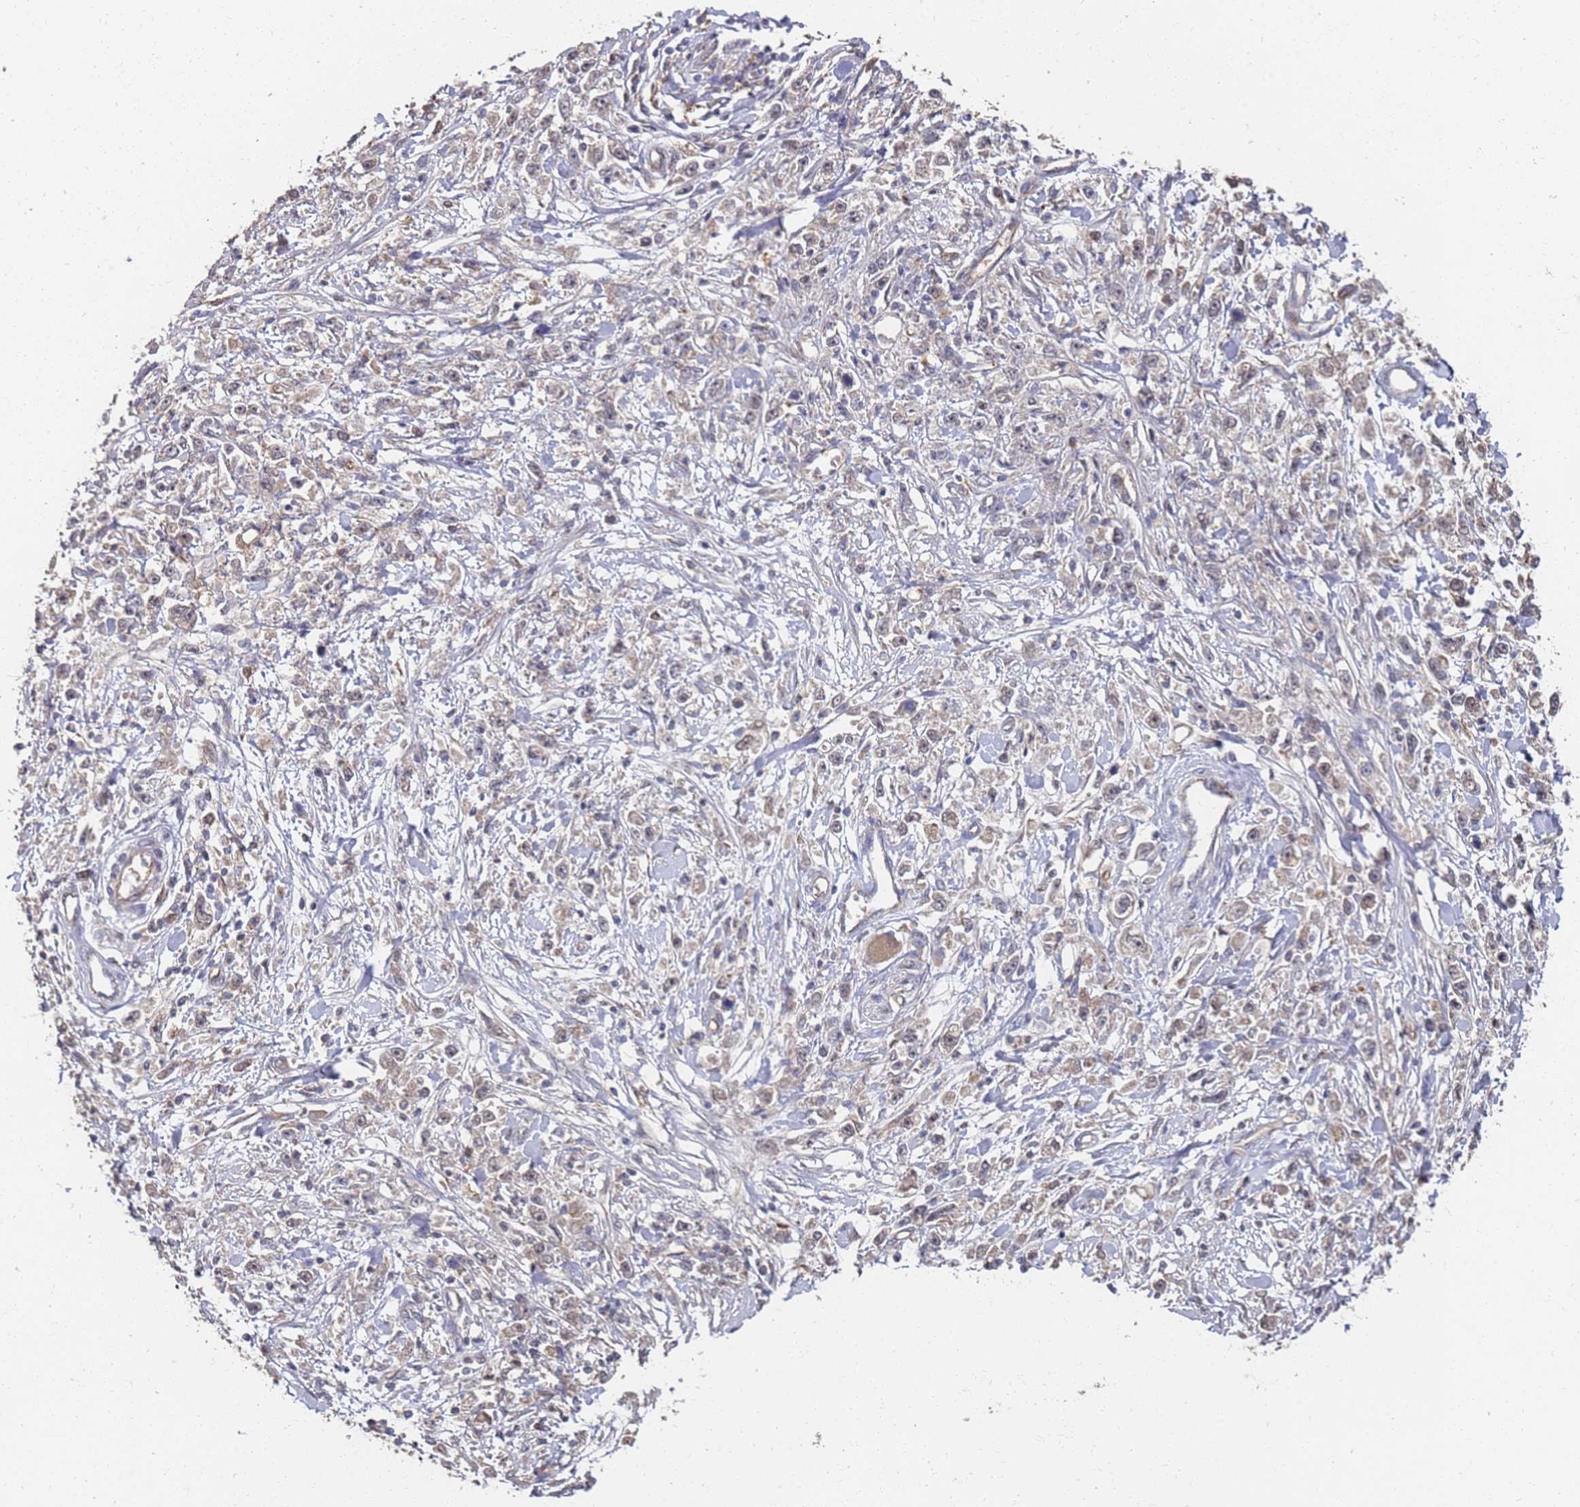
{"staining": {"intensity": "weak", "quantity": "<25%", "location": "cytoplasmic/membranous"}, "tissue": "stomach cancer", "cell_type": "Tumor cells", "image_type": "cancer", "snomed": [{"axis": "morphology", "description": "Adenocarcinoma, NOS"}, {"axis": "topography", "description": "Stomach"}], "caption": "DAB (3,3'-diaminobenzidine) immunohistochemical staining of stomach adenocarcinoma displays no significant staining in tumor cells.", "gene": "ABCB6", "patient": {"sex": "female", "age": 59}}